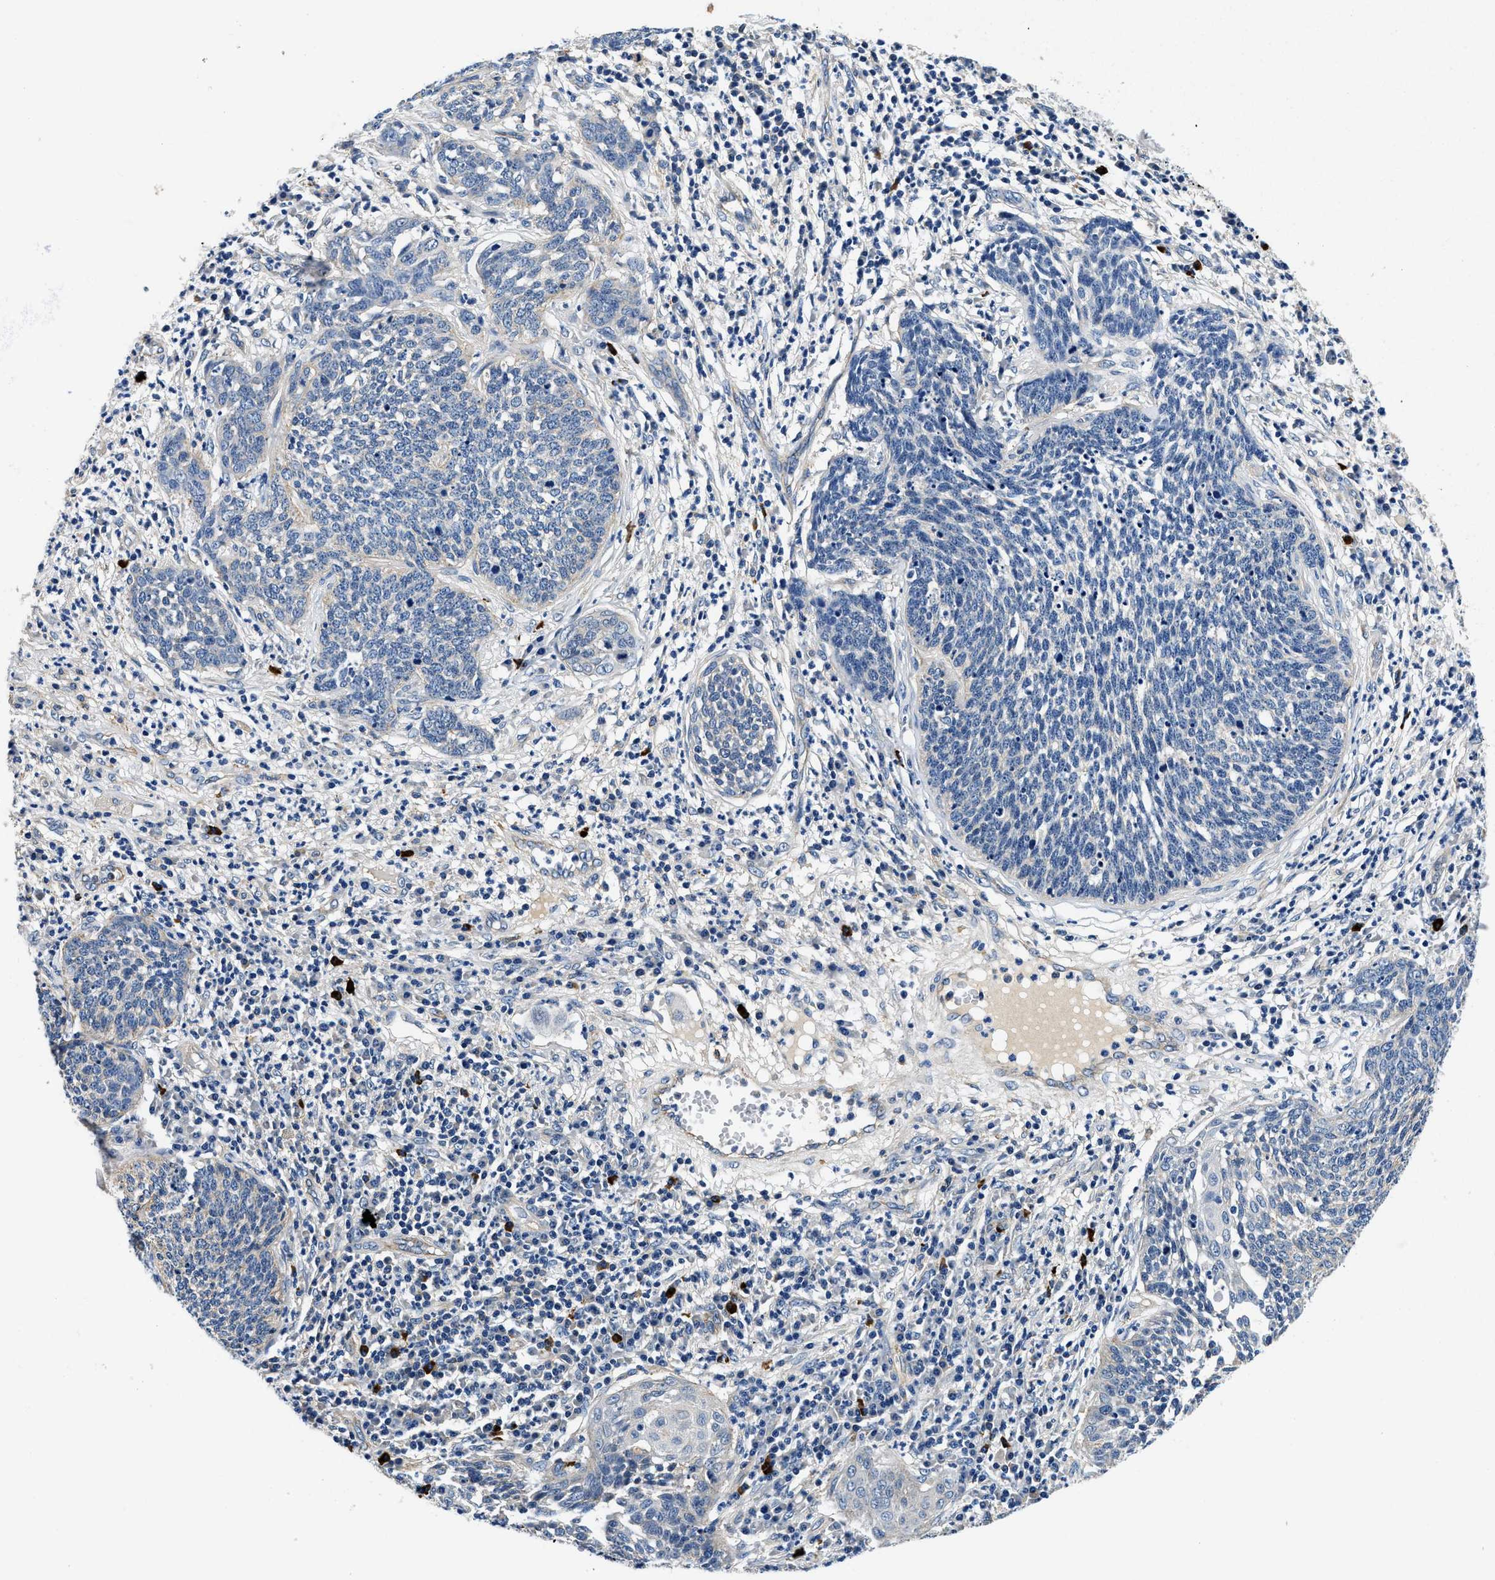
{"staining": {"intensity": "negative", "quantity": "none", "location": "none"}, "tissue": "cervical cancer", "cell_type": "Tumor cells", "image_type": "cancer", "snomed": [{"axis": "morphology", "description": "Squamous cell carcinoma, NOS"}, {"axis": "topography", "description": "Cervix"}], "caption": "Immunohistochemistry (IHC) image of human cervical cancer (squamous cell carcinoma) stained for a protein (brown), which exhibits no staining in tumor cells.", "gene": "ZFAND3", "patient": {"sex": "female", "age": 34}}